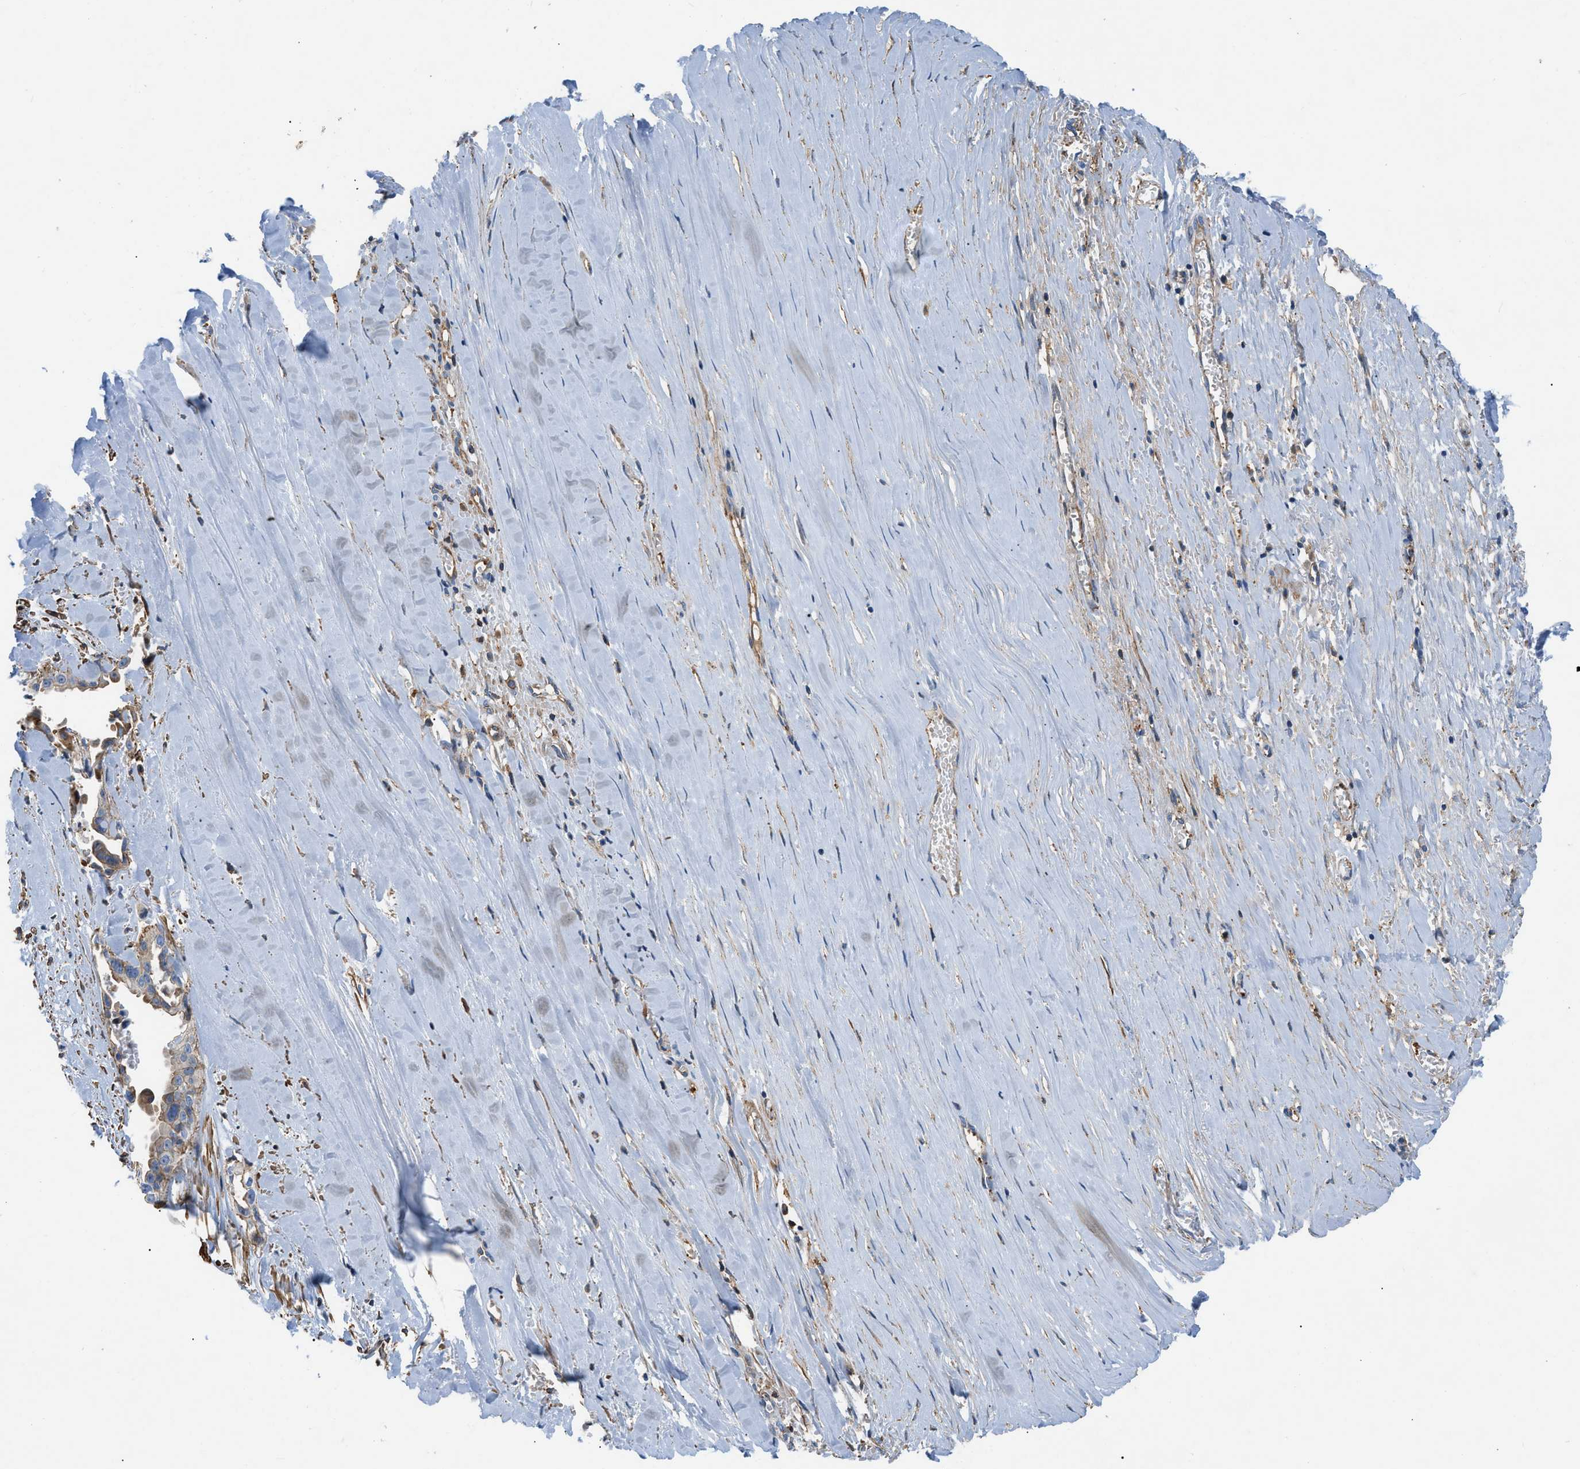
{"staining": {"intensity": "moderate", "quantity": "<25%", "location": "cytoplasmic/membranous"}, "tissue": "liver cancer", "cell_type": "Tumor cells", "image_type": "cancer", "snomed": [{"axis": "morphology", "description": "Cholangiocarcinoma"}, {"axis": "topography", "description": "Liver"}], "caption": "Liver cholangiocarcinoma stained with a protein marker shows moderate staining in tumor cells.", "gene": "ATP6V0D1", "patient": {"sex": "female", "age": 70}}